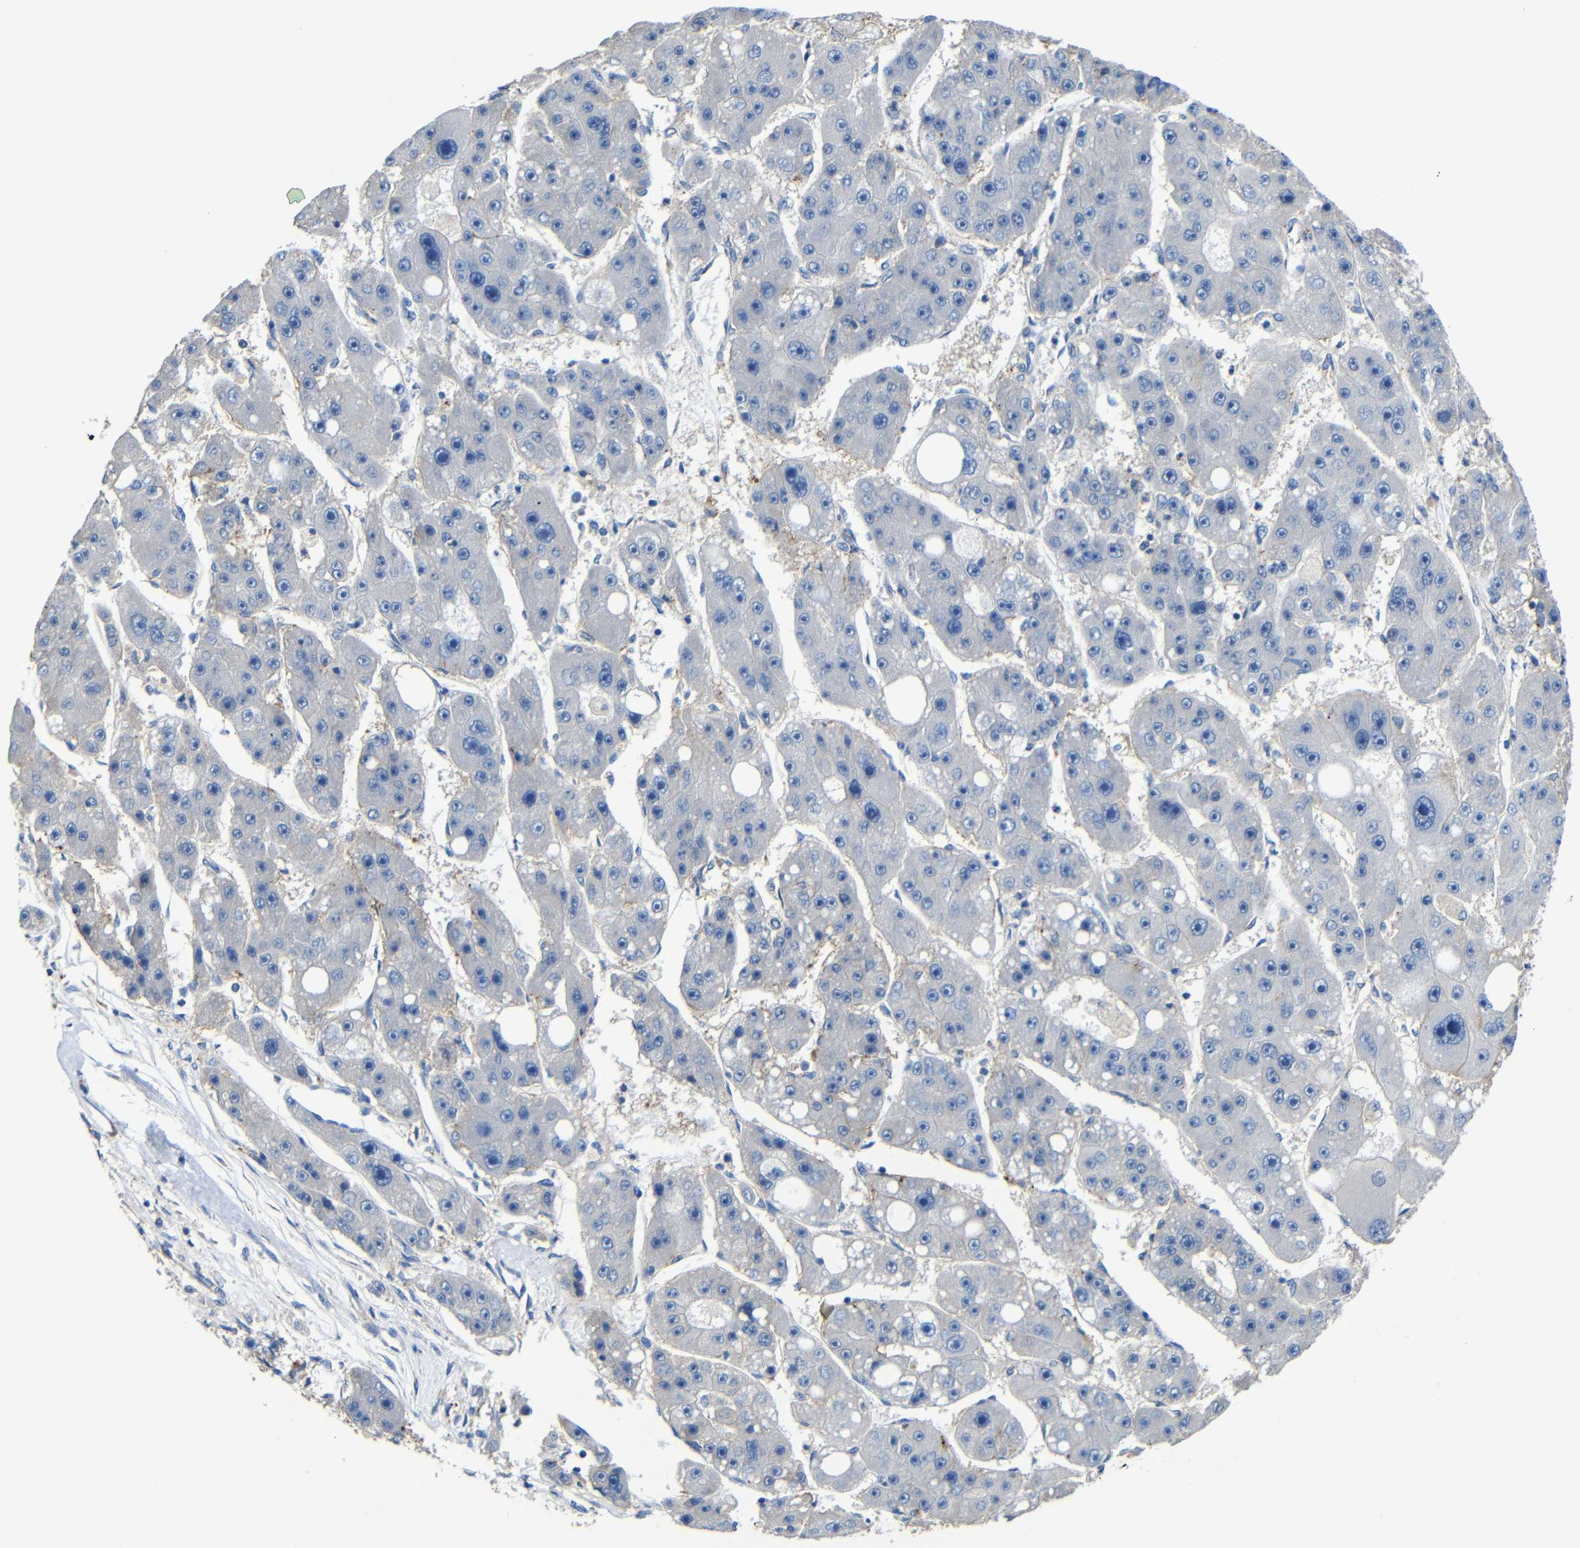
{"staining": {"intensity": "negative", "quantity": "none", "location": "none"}, "tissue": "liver cancer", "cell_type": "Tumor cells", "image_type": "cancer", "snomed": [{"axis": "morphology", "description": "Carcinoma, Hepatocellular, NOS"}, {"axis": "topography", "description": "Liver"}], "caption": "Immunohistochemistry photomicrograph of liver hepatocellular carcinoma stained for a protein (brown), which exhibits no positivity in tumor cells. The staining is performed using DAB (3,3'-diaminobenzidine) brown chromogen with nuclei counter-stained in using hematoxylin.", "gene": "ZNF90", "patient": {"sex": "female", "age": 61}}